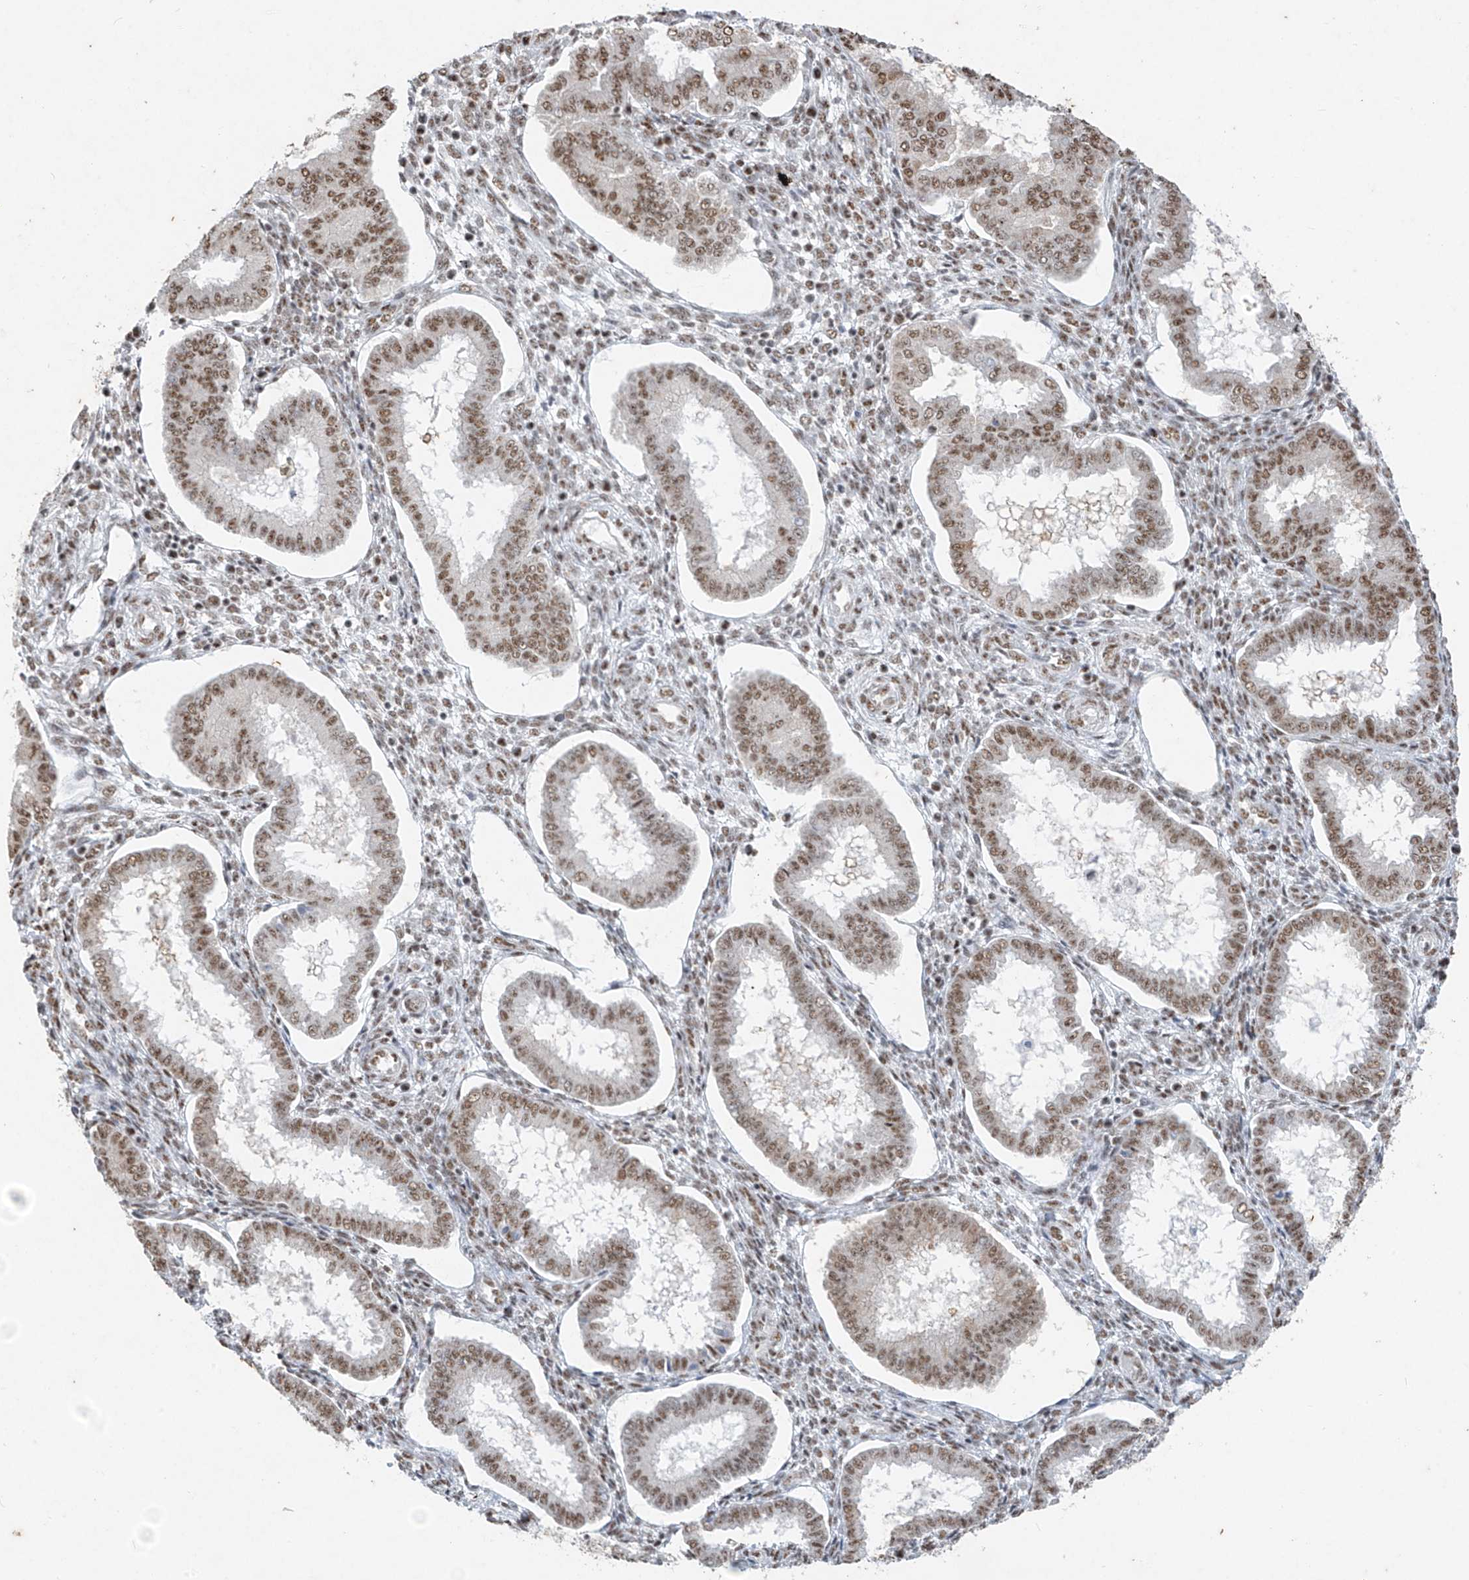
{"staining": {"intensity": "weak", "quantity": "25%-75%", "location": "nuclear"}, "tissue": "endometrium", "cell_type": "Cells in endometrial stroma", "image_type": "normal", "snomed": [{"axis": "morphology", "description": "Normal tissue, NOS"}, {"axis": "topography", "description": "Endometrium"}], "caption": "DAB (3,3'-diaminobenzidine) immunohistochemical staining of benign endometrium shows weak nuclear protein positivity in approximately 25%-75% of cells in endometrial stroma.", "gene": "TFEC", "patient": {"sex": "female", "age": 24}}